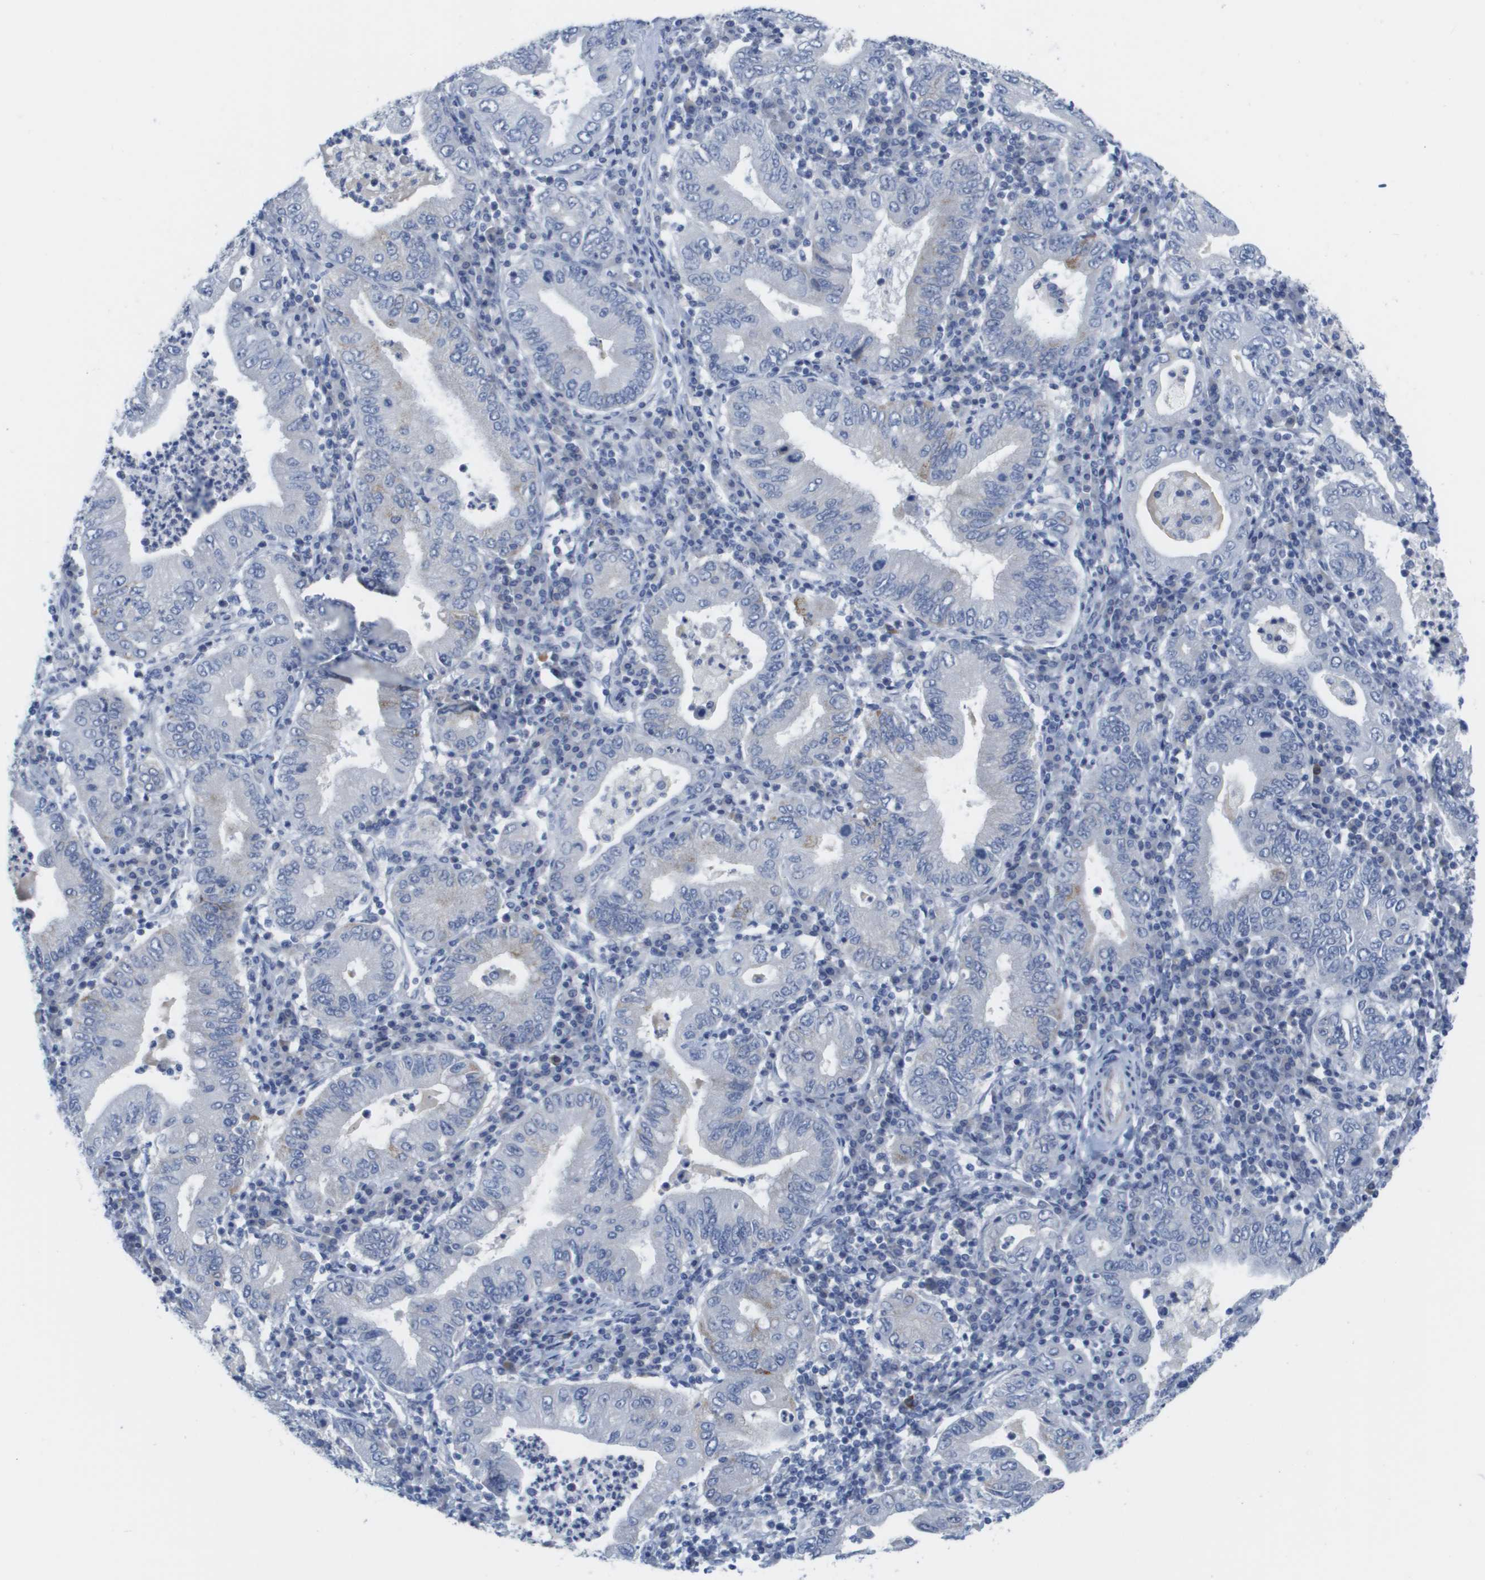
{"staining": {"intensity": "negative", "quantity": "none", "location": "none"}, "tissue": "stomach cancer", "cell_type": "Tumor cells", "image_type": "cancer", "snomed": [{"axis": "morphology", "description": "Normal tissue, NOS"}, {"axis": "morphology", "description": "Adenocarcinoma, NOS"}, {"axis": "topography", "description": "Esophagus"}, {"axis": "topography", "description": "Stomach, upper"}, {"axis": "topography", "description": "Peripheral nerve tissue"}], "caption": "This micrograph is of stomach adenocarcinoma stained with immunohistochemistry to label a protein in brown with the nuclei are counter-stained blue. There is no expression in tumor cells. (Stains: DAB (3,3'-diaminobenzidine) IHC with hematoxylin counter stain, Microscopy: brightfield microscopy at high magnification).", "gene": "PDE4A", "patient": {"sex": "male", "age": 62}}